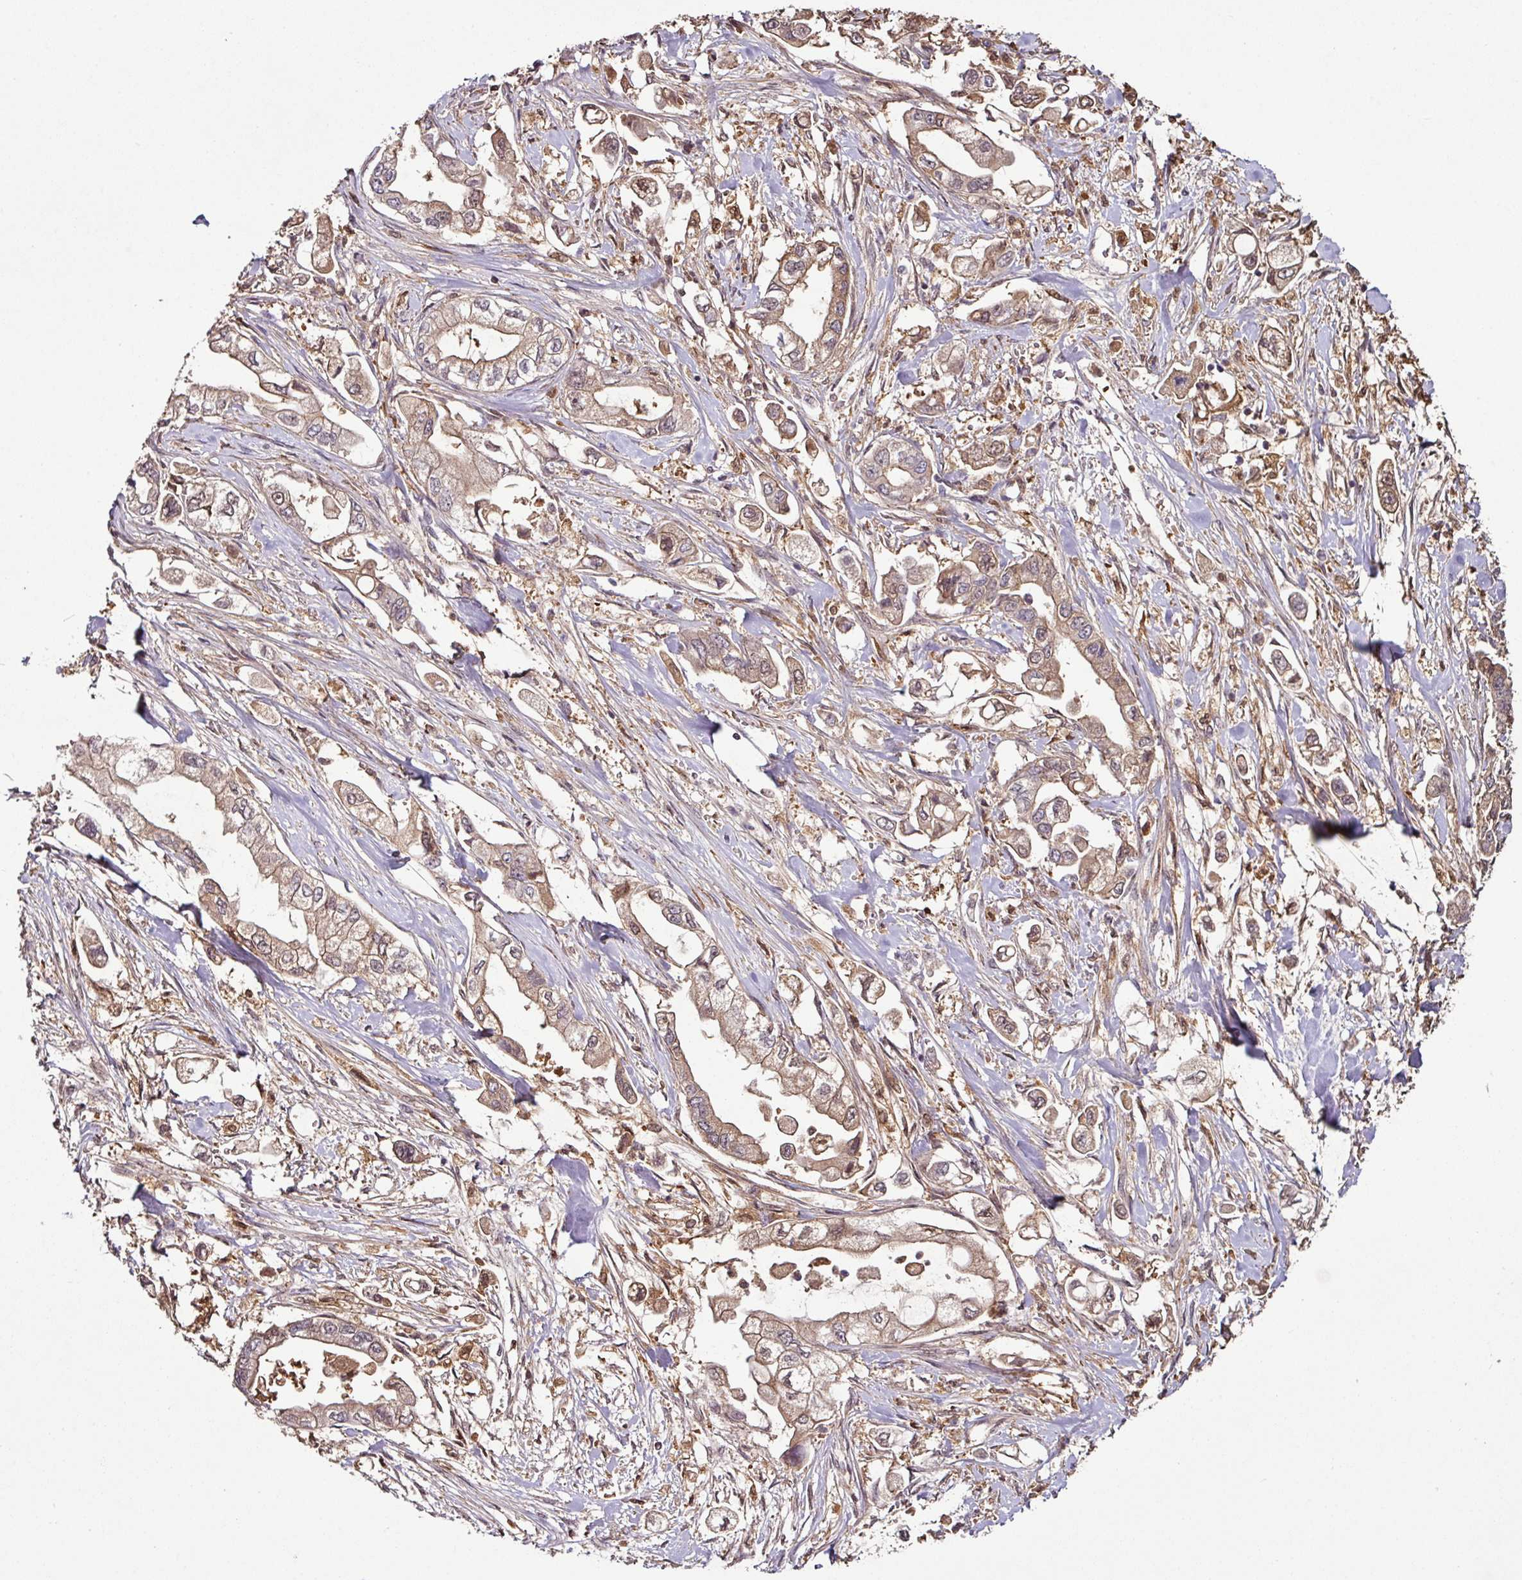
{"staining": {"intensity": "moderate", "quantity": ">75%", "location": "cytoplasmic/membranous"}, "tissue": "stomach cancer", "cell_type": "Tumor cells", "image_type": "cancer", "snomed": [{"axis": "morphology", "description": "Adenocarcinoma, NOS"}, {"axis": "topography", "description": "Stomach"}], "caption": "Protein positivity by immunohistochemistry exhibits moderate cytoplasmic/membranous expression in about >75% of tumor cells in stomach cancer.", "gene": "GNPDA1", "patient": {"sex": "male", "age": 62}}